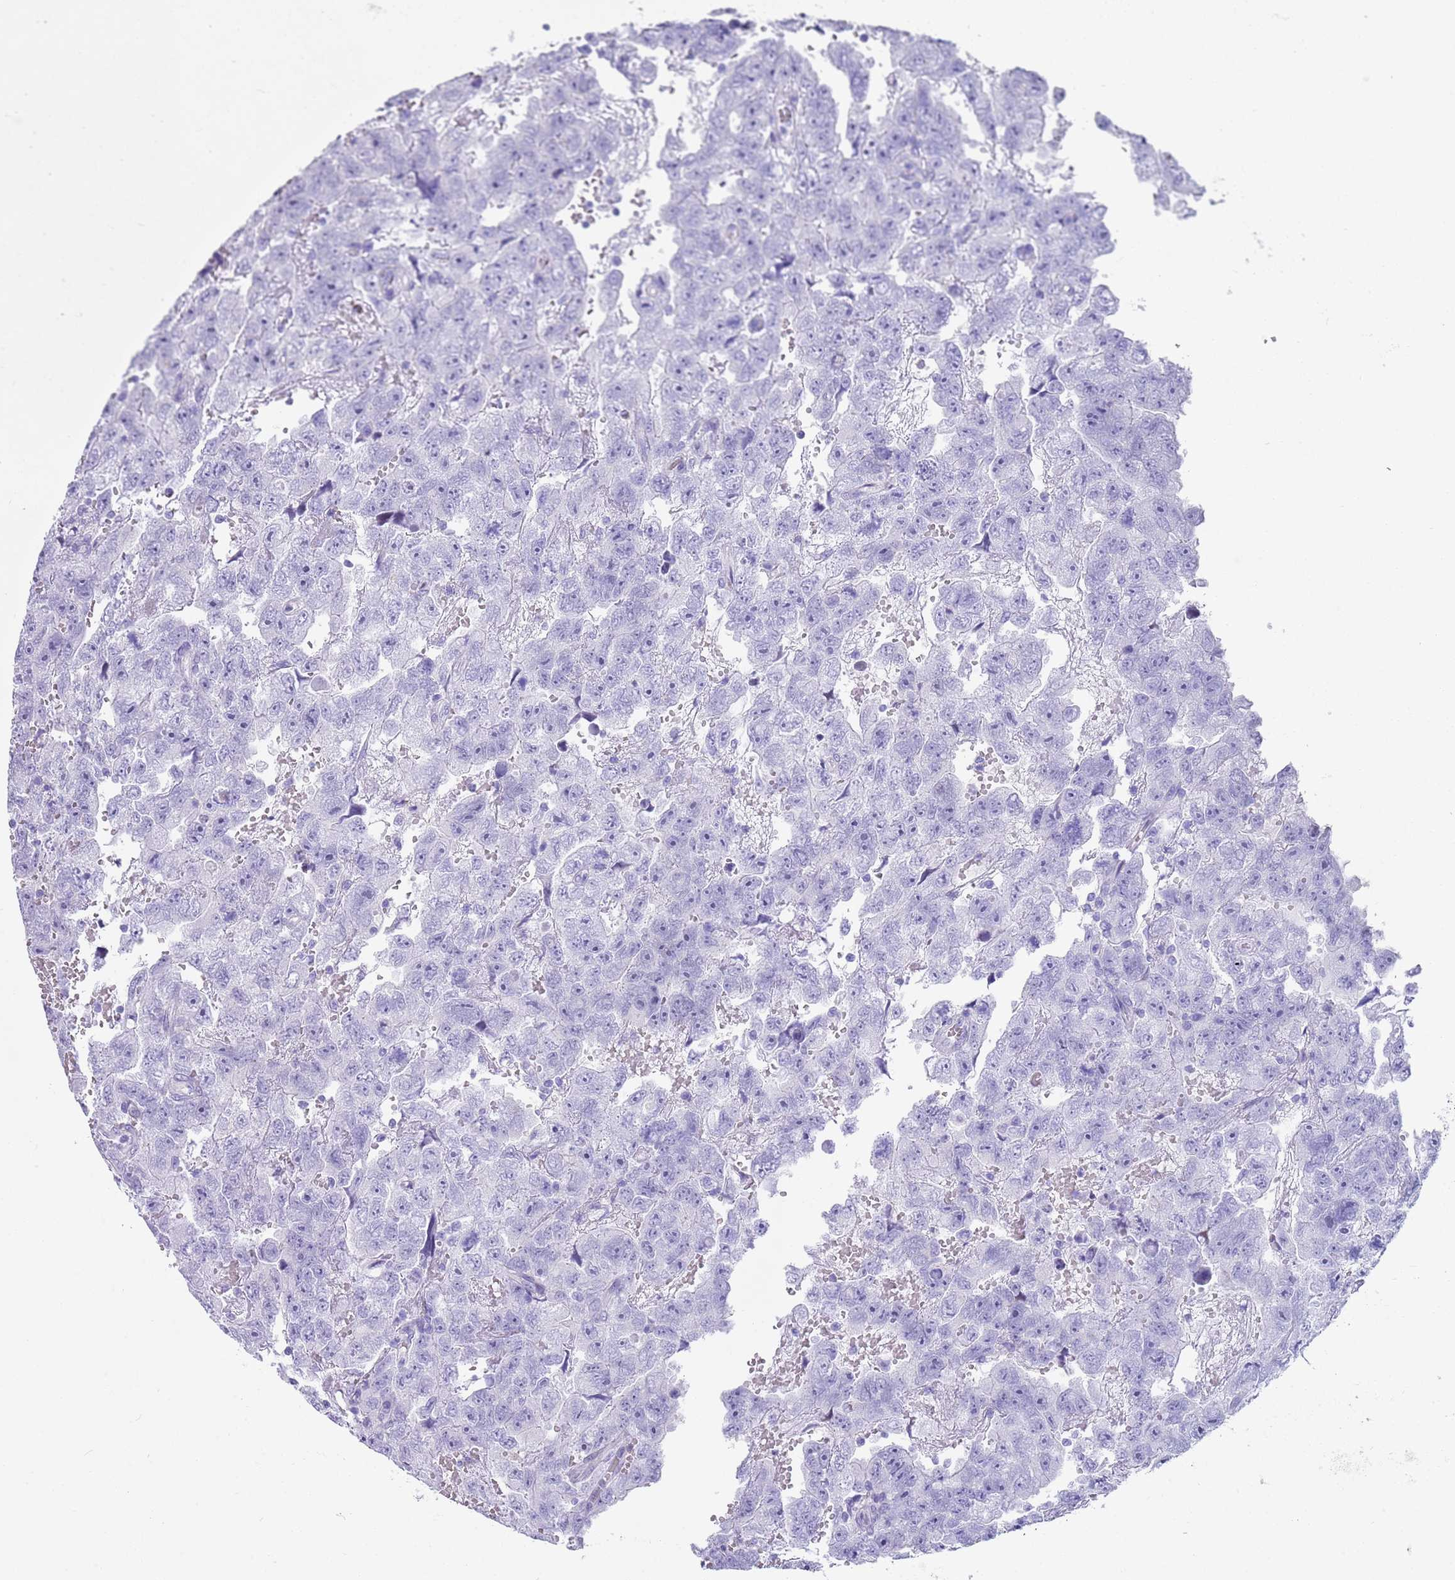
{"staining": {"intensity": "negative", "quantity": "none", "location": "none"}, "tissue": "testis cancer", "cell_type": "Tumor cells", "image_type": "cancer", "snomed": [{"axis": "morphology", "description": "Carcinoma, Embryonal, NOS"}, {"axis": "topography", "description": "Testis"}], "caption": "High magnification brightfield microscopy of testis cancer stained with DAB (3,3'-diaminobenzidine) (brown) and counterstained with hematoxylin (blue): tumor cells show no significant staining.", "gene": "CPXM2", "patient": {"sex": "male", "age": 45}}